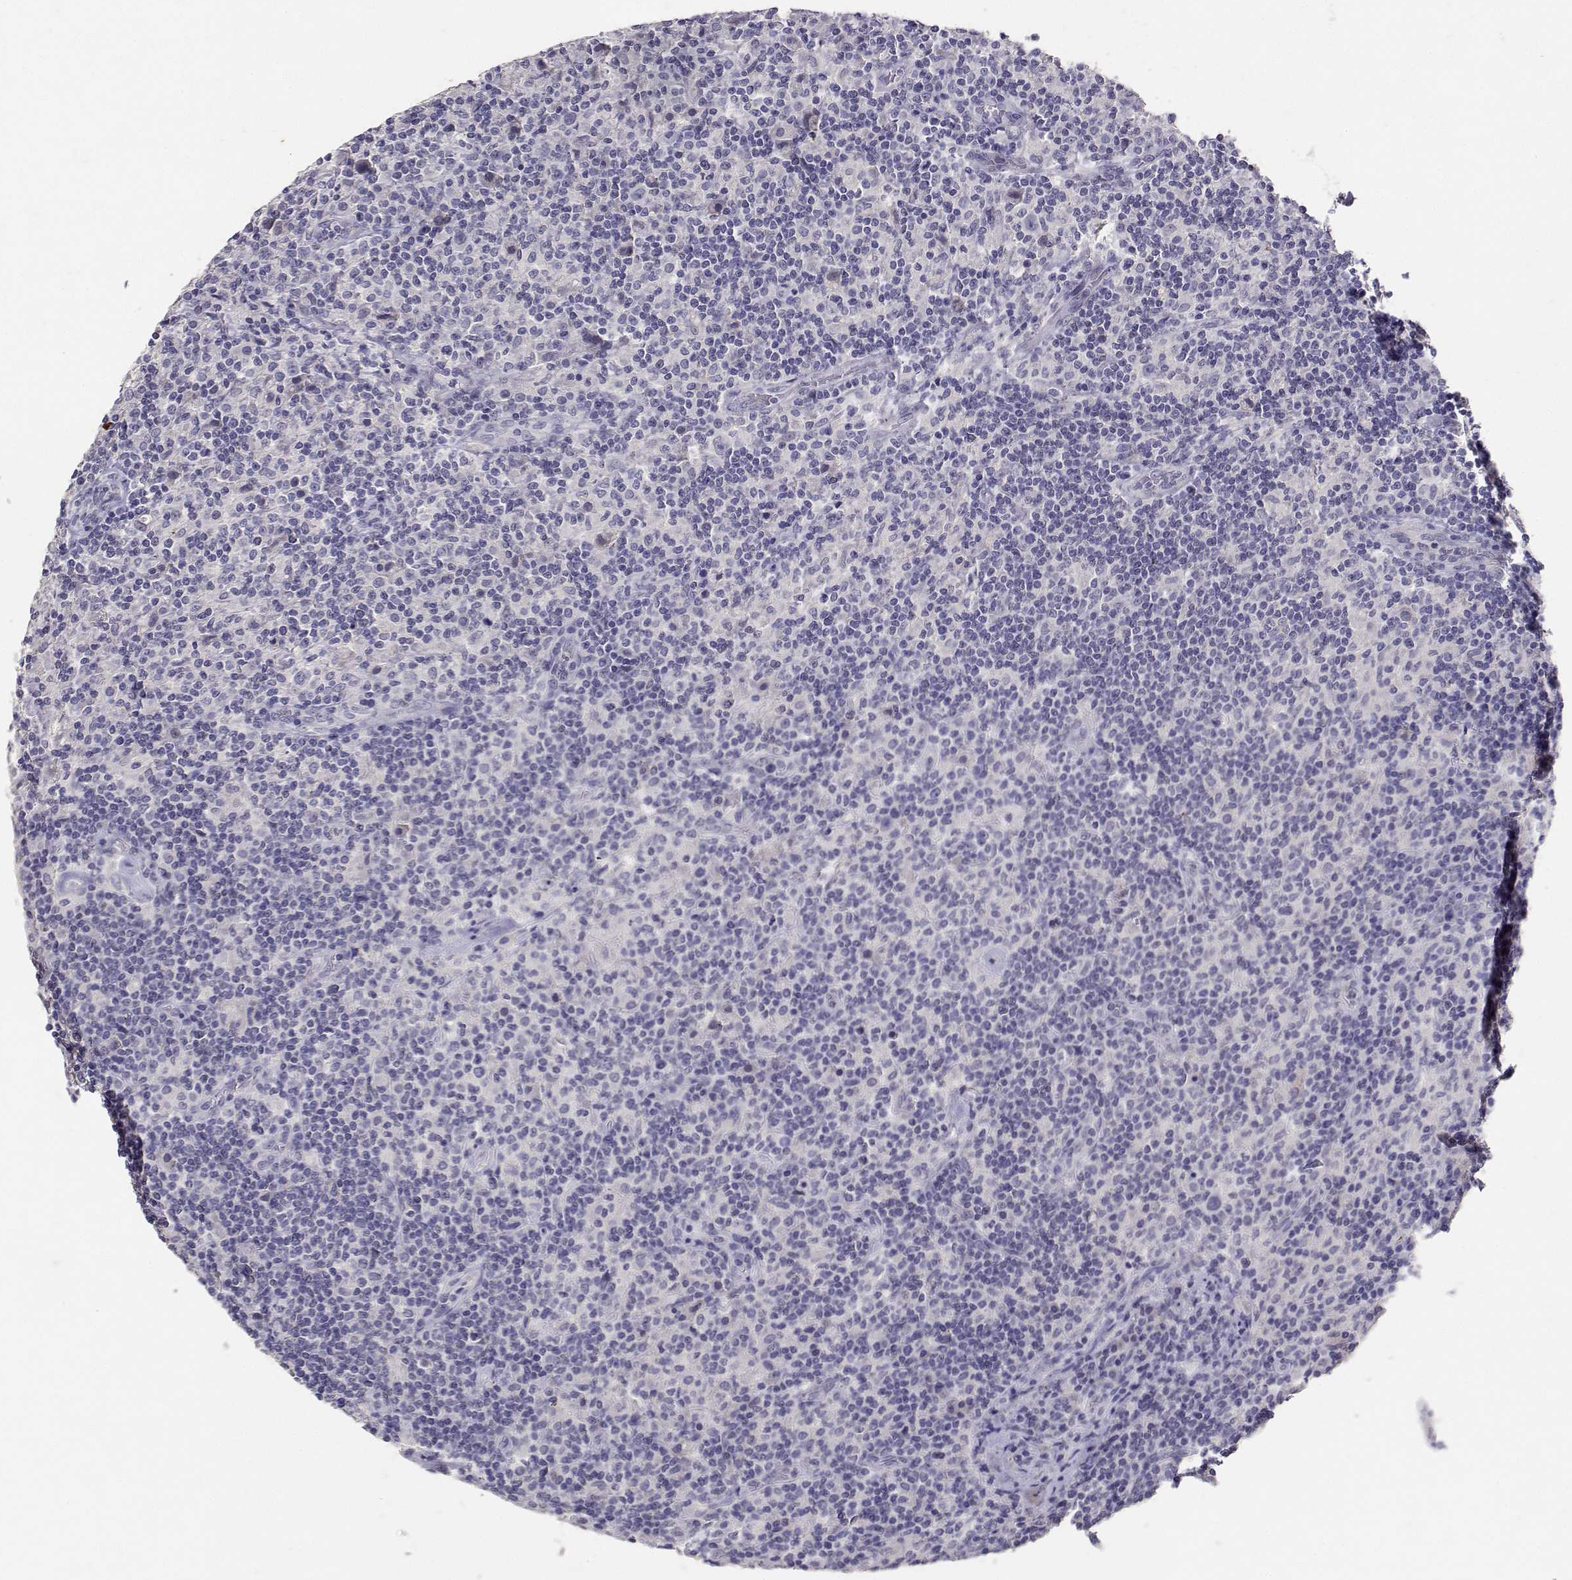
{"staining": {"intensity": "negative", "quantity": "none", "location": "none"}, "tissue": "lymphoma", "cell_type": "Tumor cells", "image_type": "cancer", "snomed": [{"axis": "morphology", "description": "Hodgkin's disease, NOS"}, {"axis": "topography", "description": "Lymph node"}], "caption": "Immunohistochemistry (IHC) photomicrograph of human lymphoma stained for a protein (brown), which demonstrates no staining in tumor cells.", "gene": "PAEP", "patient": {"sex": "male", "age": 70}}